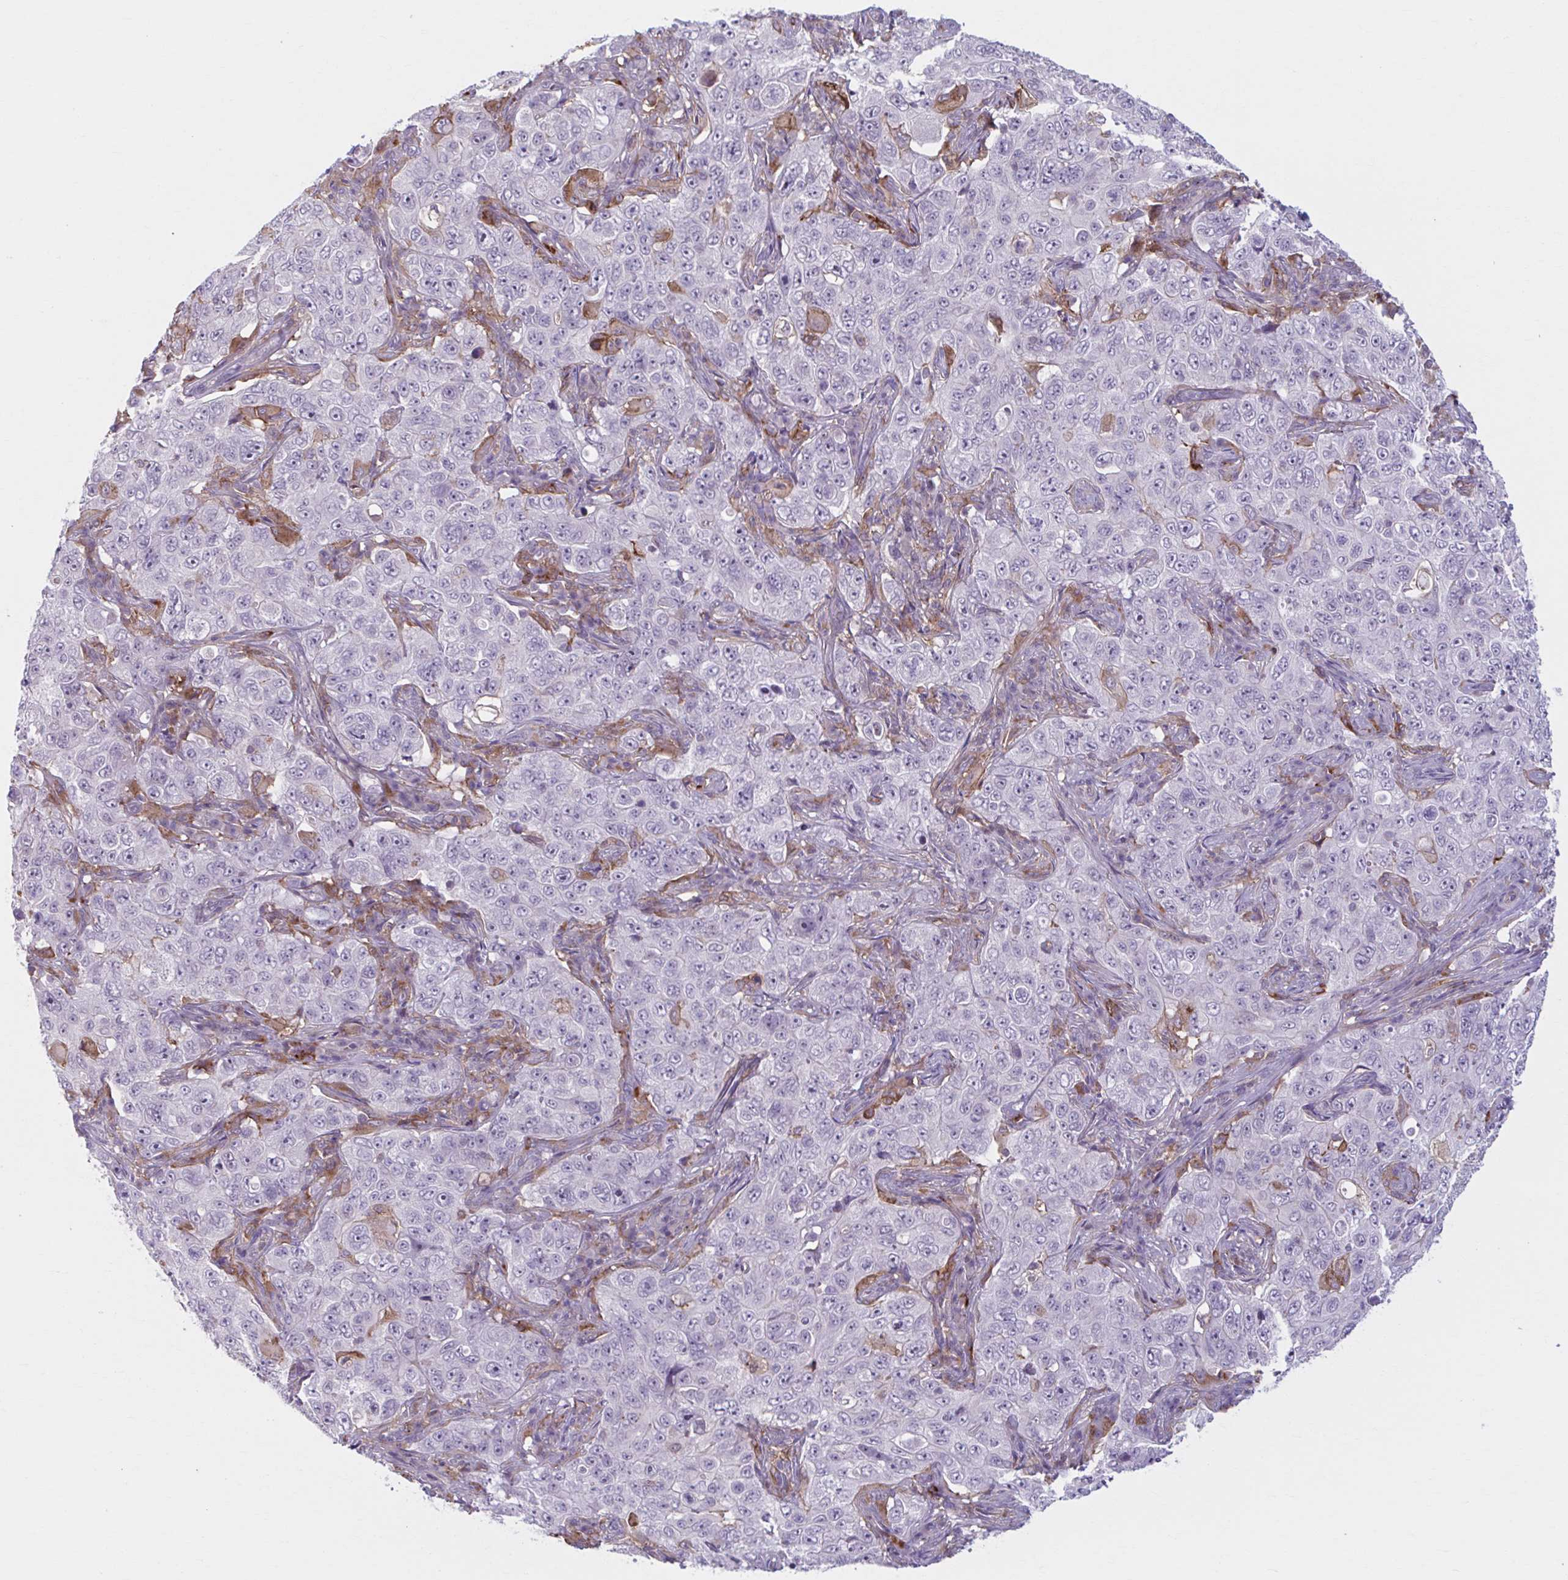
{"staining": {"intensity": "negative", "quantity": "none", "location": "none"}, "tissue": "pancreatic cancer", "cell_type": "Tumor cells", "image_type": "cancer", "snomed": [{"axis": "morphology", "description": "Adenocarcinoma, NOS"}, {"axis": "topography", "description": "Pancreas"}], "caption": "The image demonstrates no significant expression in tumor cells of adenocarcinoma (pancreatic).", "gene": "ADAT3", "patient": {"sex": "male", "age": 68}}